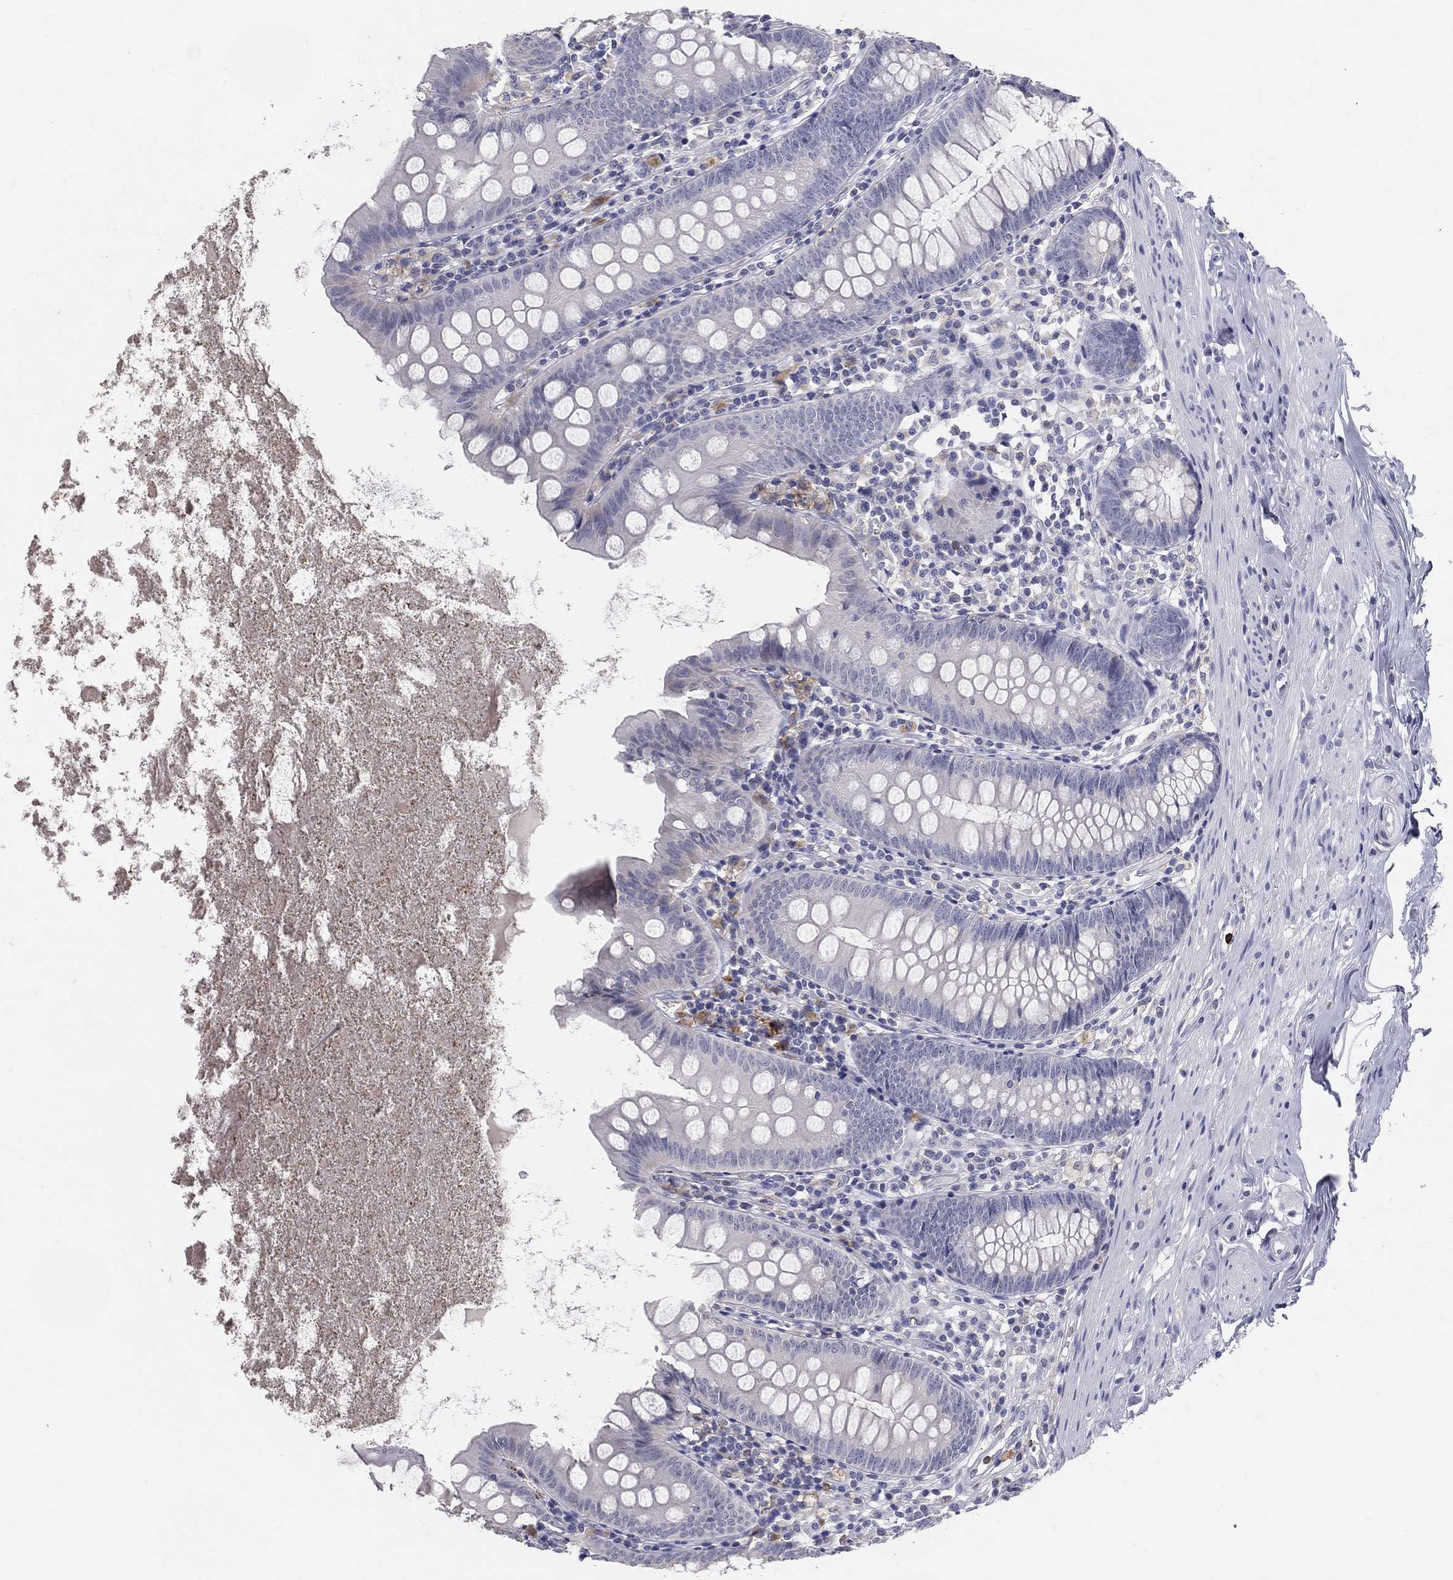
{"staining": {"intensity": "negative", "quantity": "none", "location": "none"}, "tissue": "appendix", "cell_type": "Glandular cells", "image_type": "normal", "snomed": [{"axis": "morphology", "description": "Normal tissue, NOS"}, {"axis": "topography", "description": "Appendix"}], "caption": "IHC photomicrograph of unremarkable human appendix stained for a protein (brown), which reveals no staining in glandular cells. (DAB immunohistochemistry (IHC) visualized using brightfield microscopy, high magnification).", "gene": "CTSW", "patient": {"sex": "female", "age": 82}}